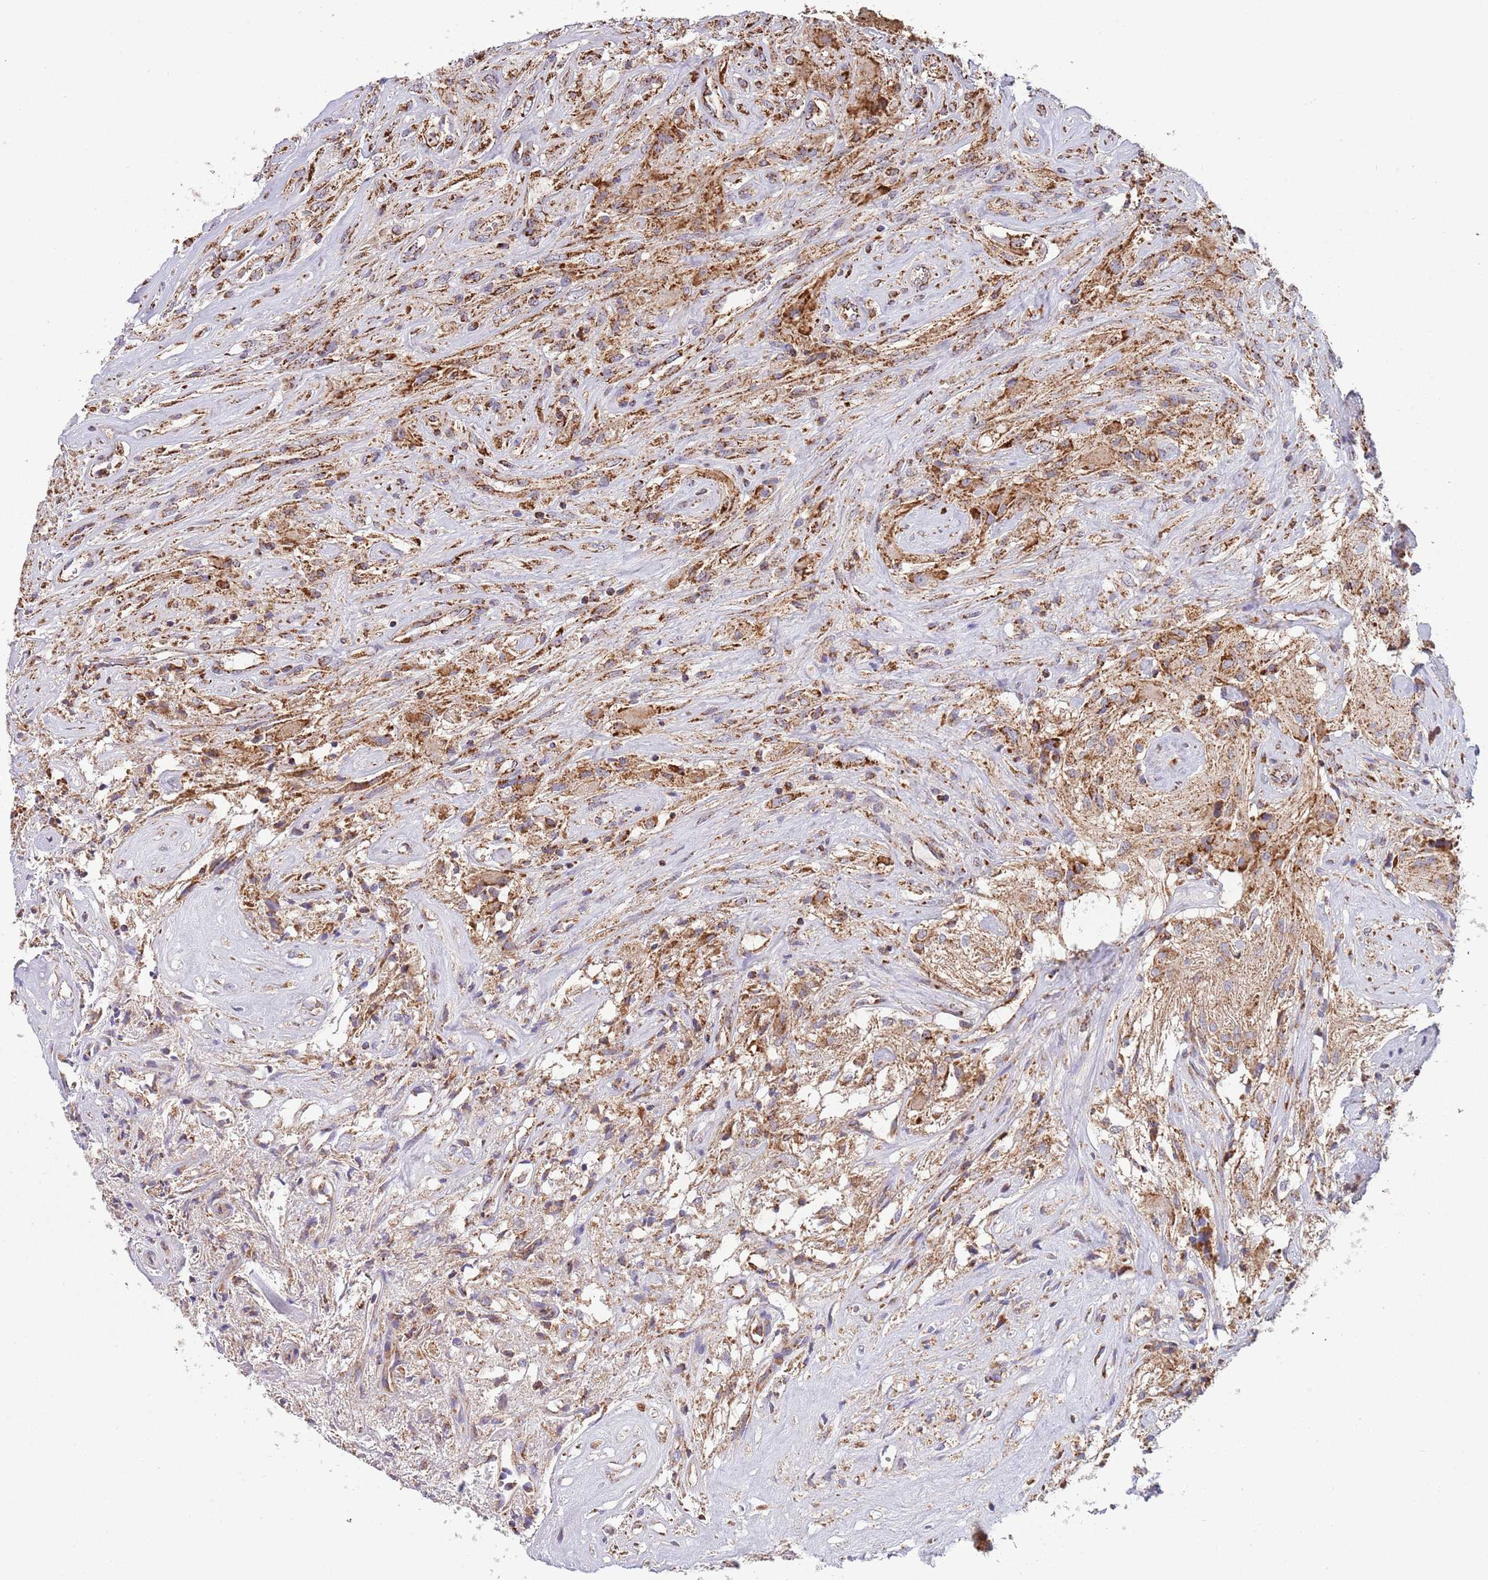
{"staining": {"intensity": "moderate", "quantity": ">75%", "location": "cytoplasmic/membranous"}, "tissue": "glioma", "cell_type": "Tumor cells", "image_type": "cancer", "snomed": [{"axis": "morphology", "description": "Glioma, malignant, High grade"}, {"axis": "topography", "description": "Brain"}], "caption": "Moderate cytoplasmic/membranous protein expression is seen in about >75% of tumor cells in malignant high-grade glioma.", "gene": "VPS16", "patient": {"sex": "male", "age": 56}}